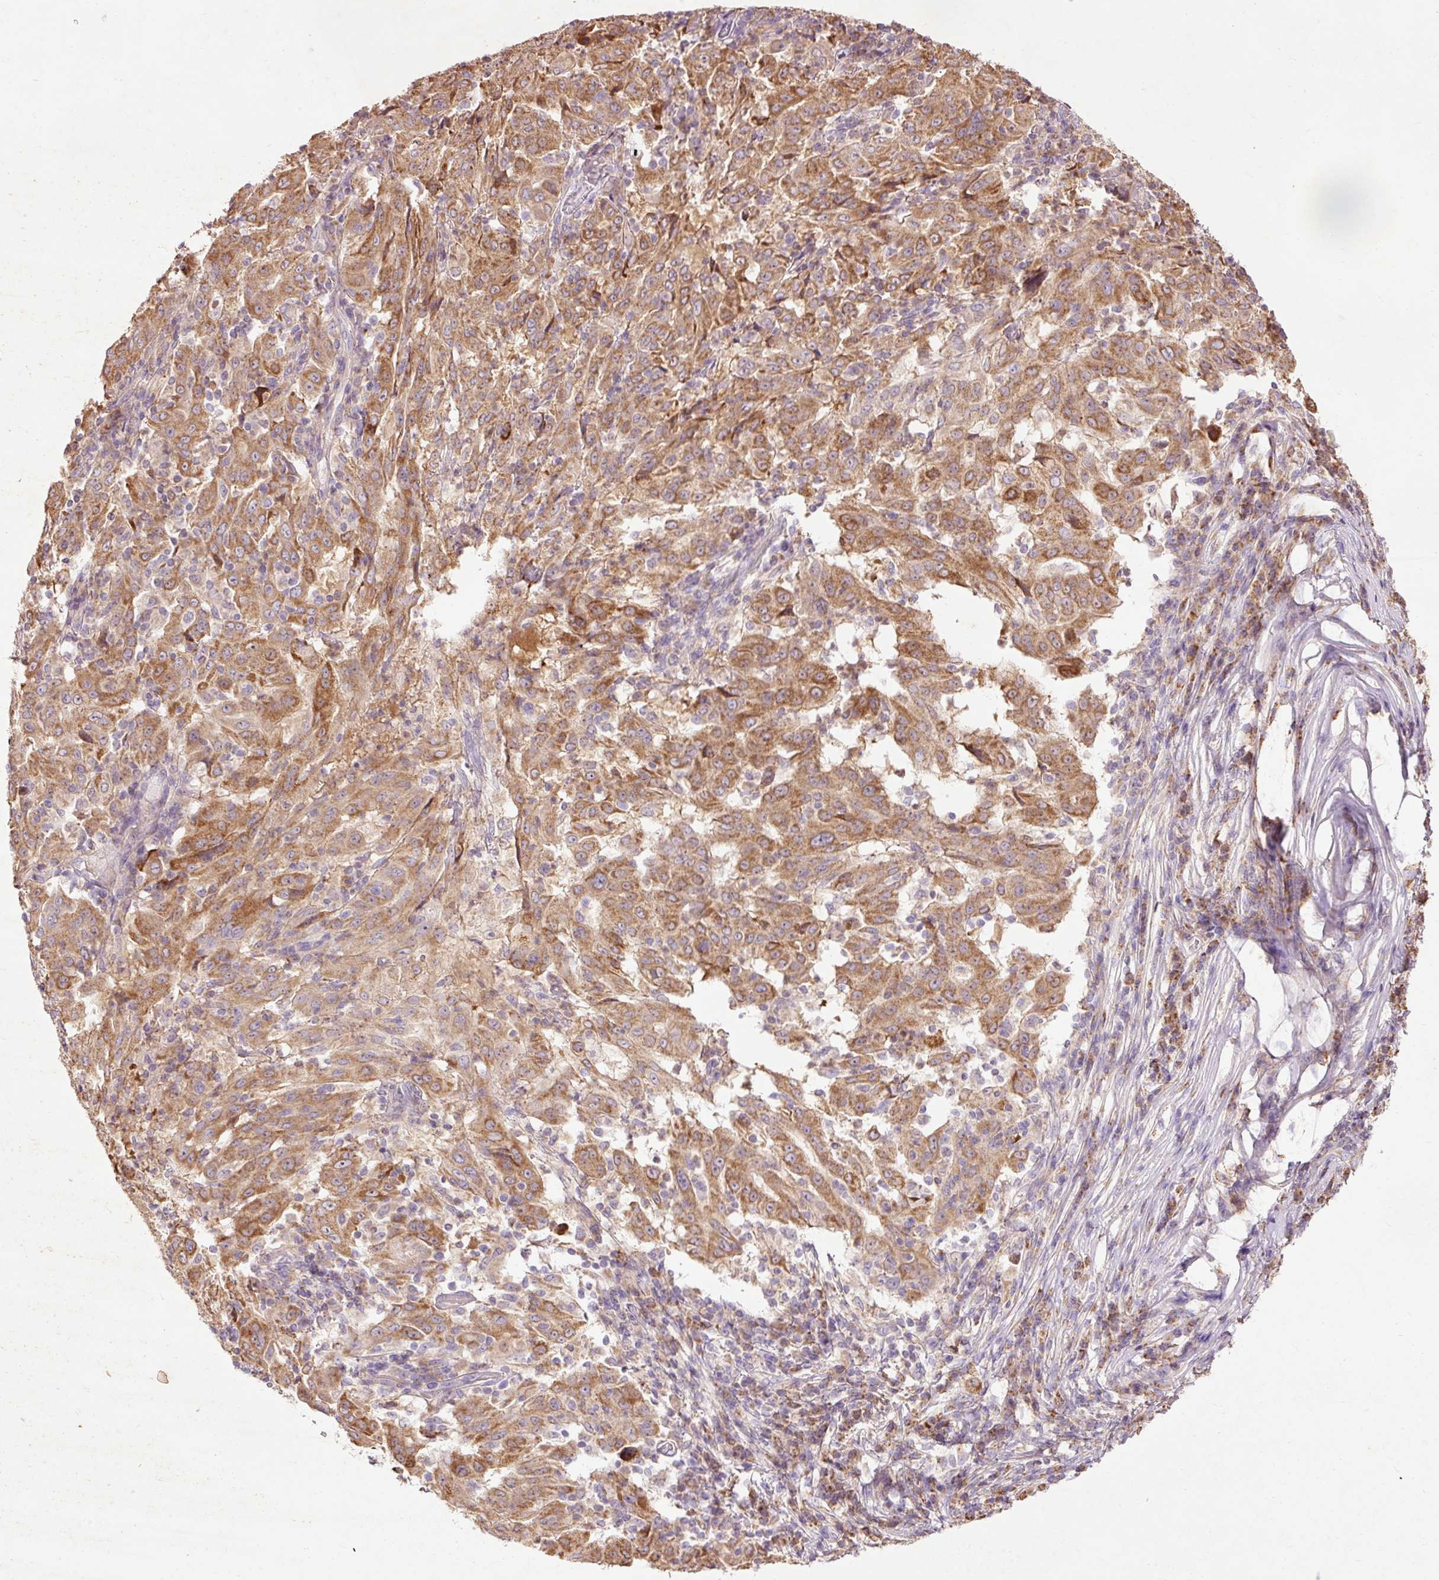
{"staining": {"intensity": "moderate", "quantity": ">75%", "location": "cytoplasmic/membranous"}, "tissue": "pancreatic cancer", "cell_type": "Tumor cells", "image_type": "cancer", "snomed": [{"axis": "morphology", "description": "Adenocarcinoma, NOS"}, {"axis": "topography", "description": "Pancreas"}], "caption": "Tumor cells display medium levels of moderate cytoplasmic/membranous staining in approximately >75% of cells in pancreatic adenocarcinoma.", "gene": "PRDX5", "patient": {"sex": "male", "age": 63}}